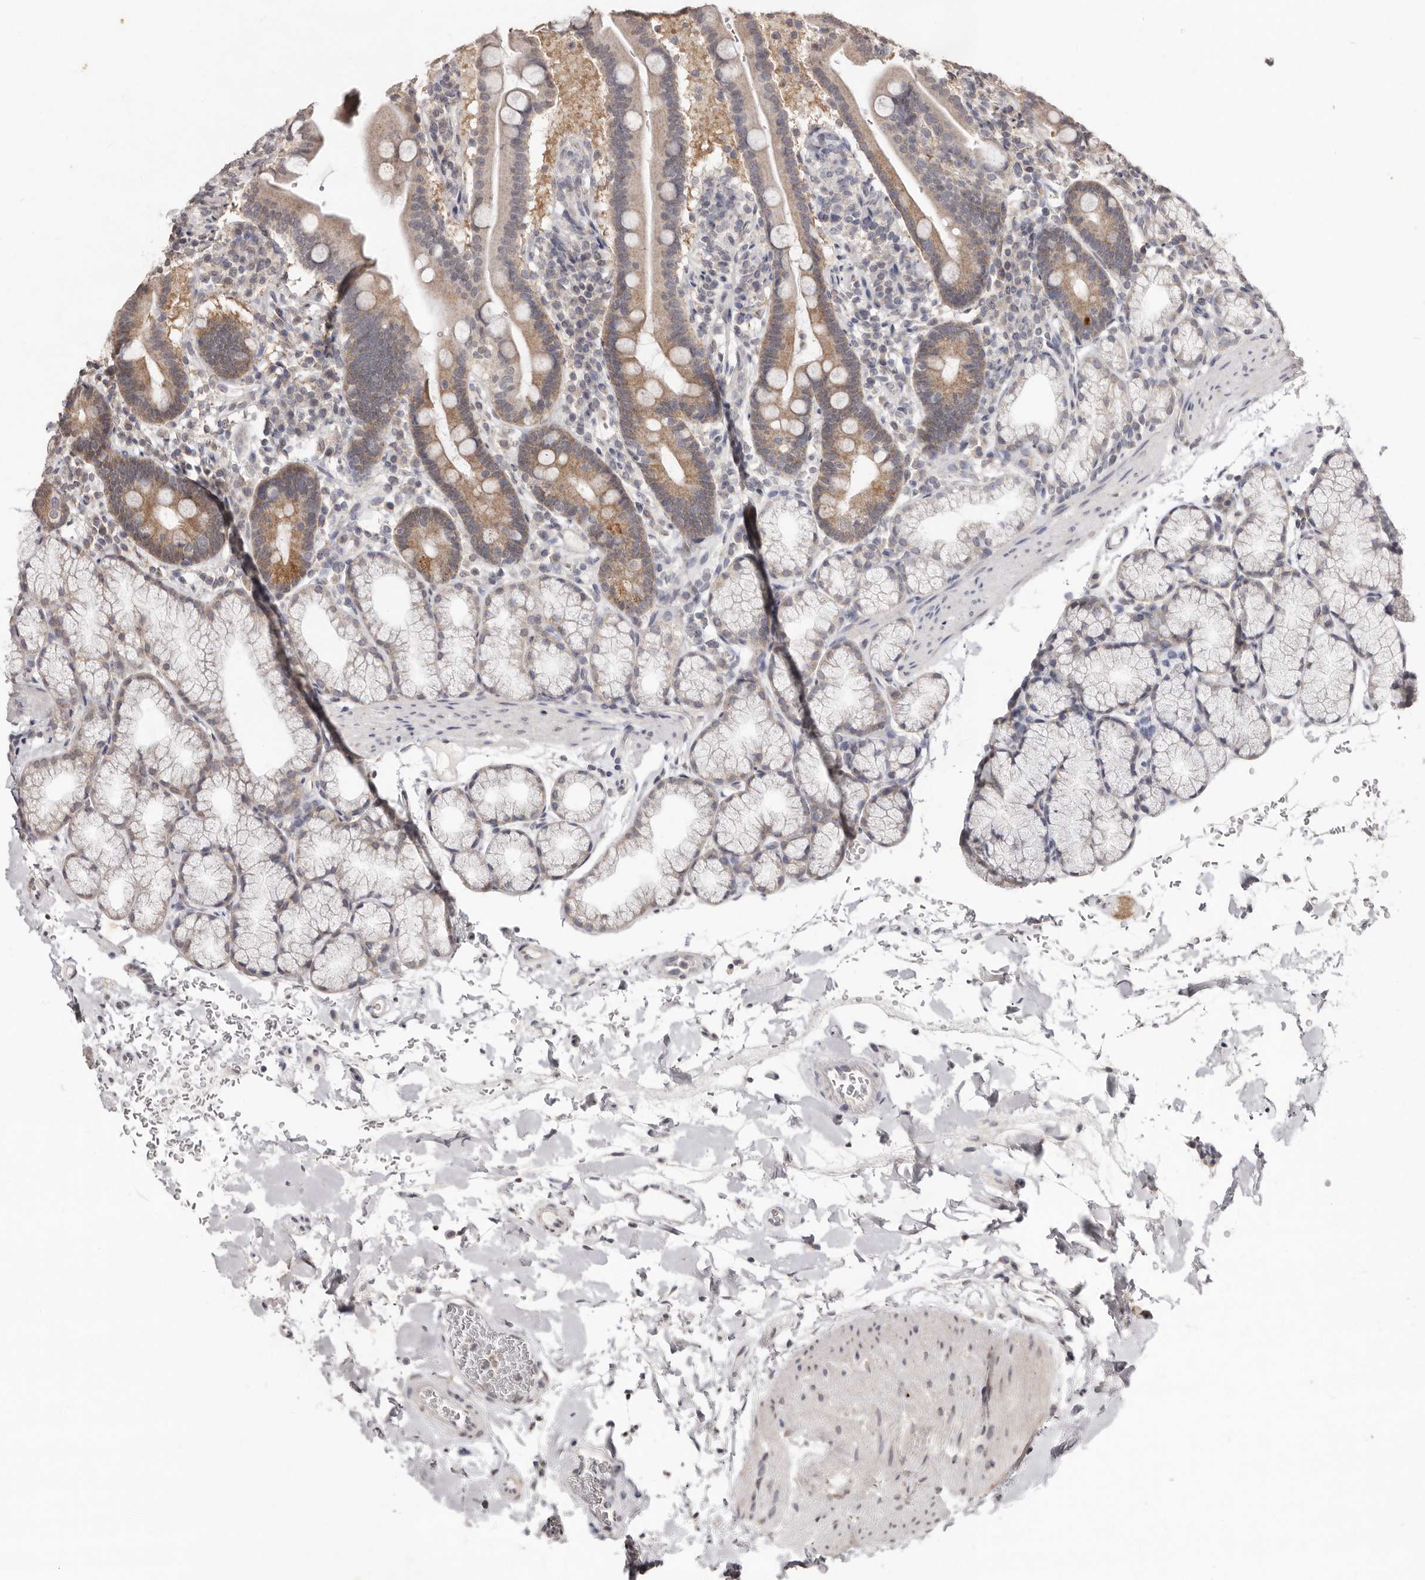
{"staining": {"intensity": "moderate", "quantity": "<25%", "location": "cytoplasmic/membranous"}, "tissue": "duodenum", "cell_type": "Glandular cells", "image_type": "normal", "snomed": [{"axis": "morphology", "description": "Normal tissue, NOS"}, {"axis": "topography", "description": "Duodenum"}], "caption": "Duodenum stained with a brown dye exhibits moderate cytoplasmic/membranous positive positivity in about <25% of glandular cells.", "gene": "LINGO2", "patient": {"sex": "male", "age": 54}}